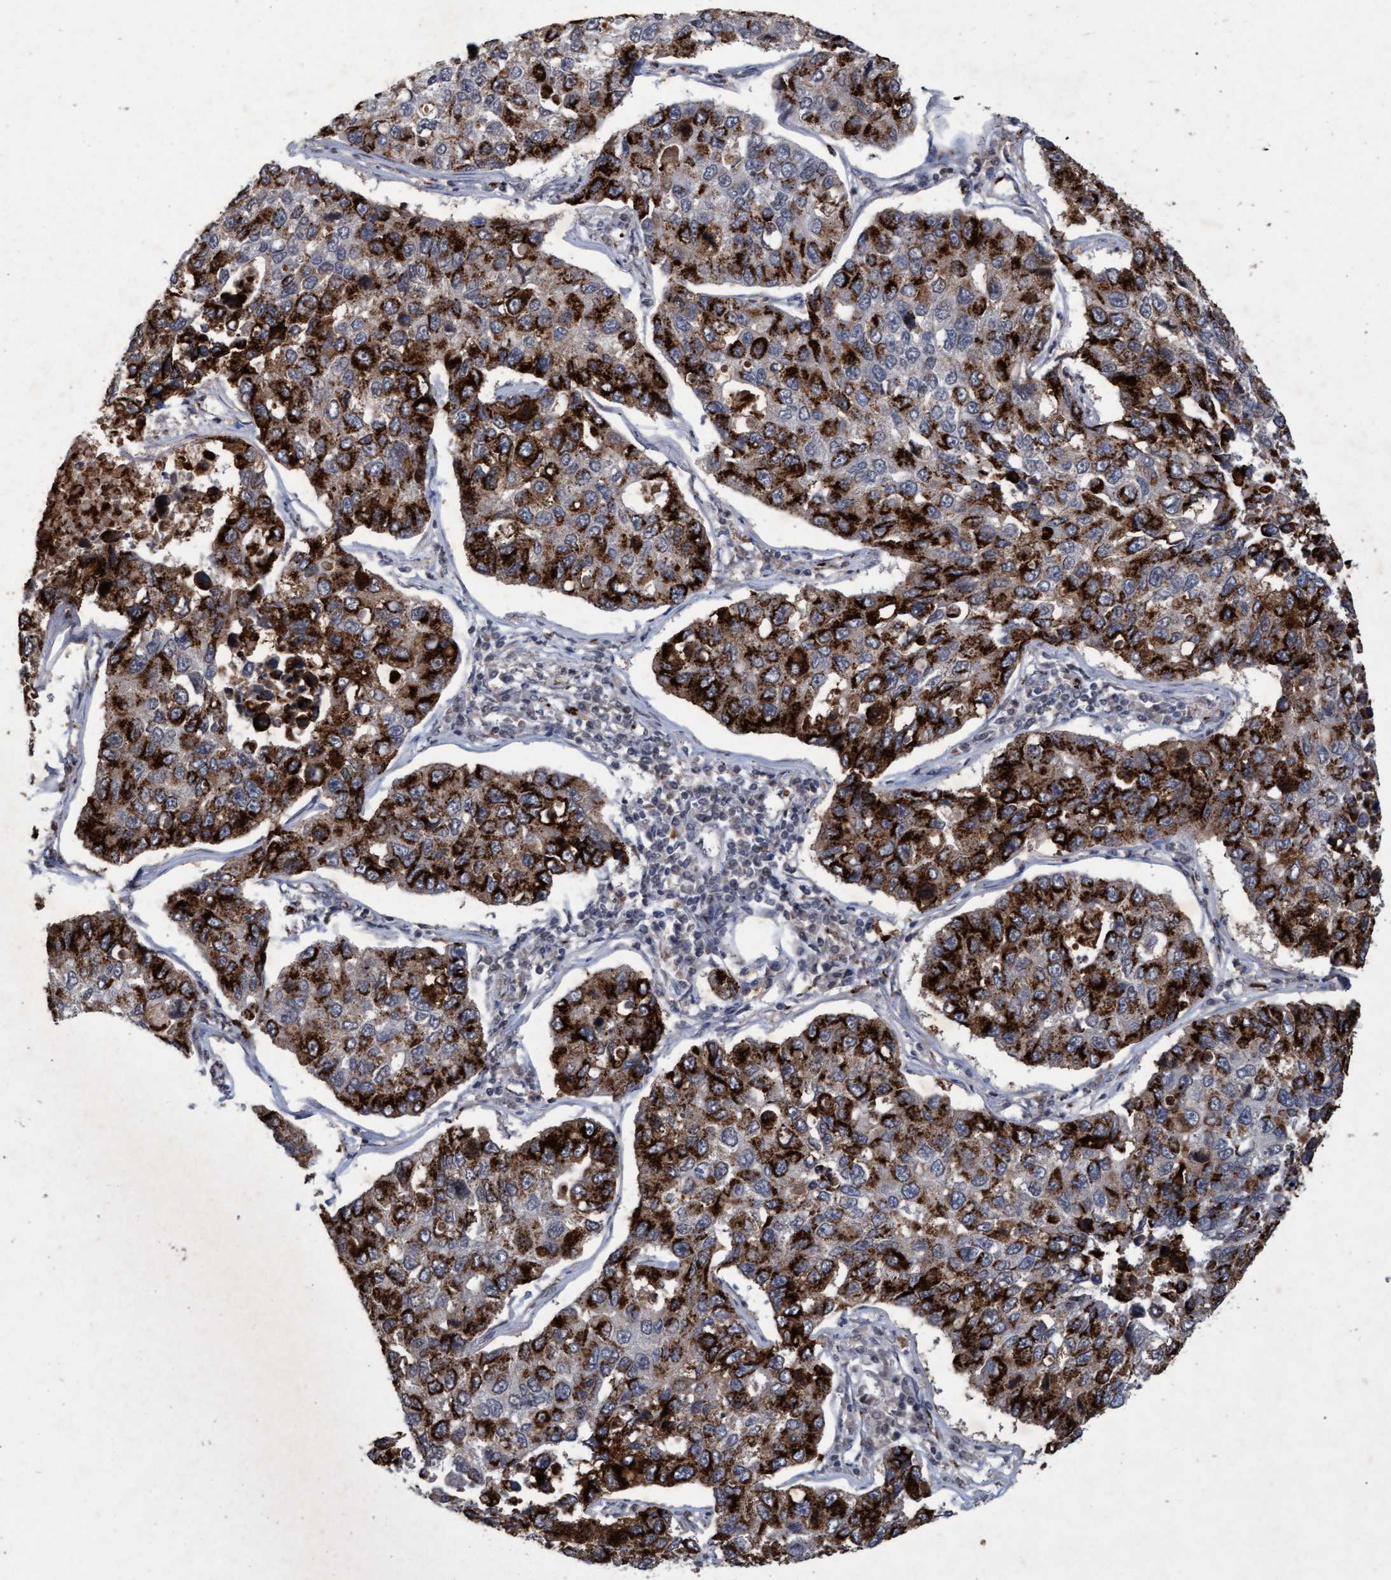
{"staining": {"intensity": "strong", "quantity": ">75%", "location": "cytoplasmic/membranous"}, "tissue": "lung cancer", "cell_type": "Tumor cells", "image_type": "cancer", "snomed": [{"axis": "morphology", "description": "Adenocarcinoma, NOS"}, {"axis": "topography", "description": "Lung"}], "caption": "Strong cytoplasmic/membranous staining is present in approximately >75% of tumor cells in lung cancer (adenocarcinoma).", "gene": "GALC", "patient": {"sex": "male", "age": 64}}